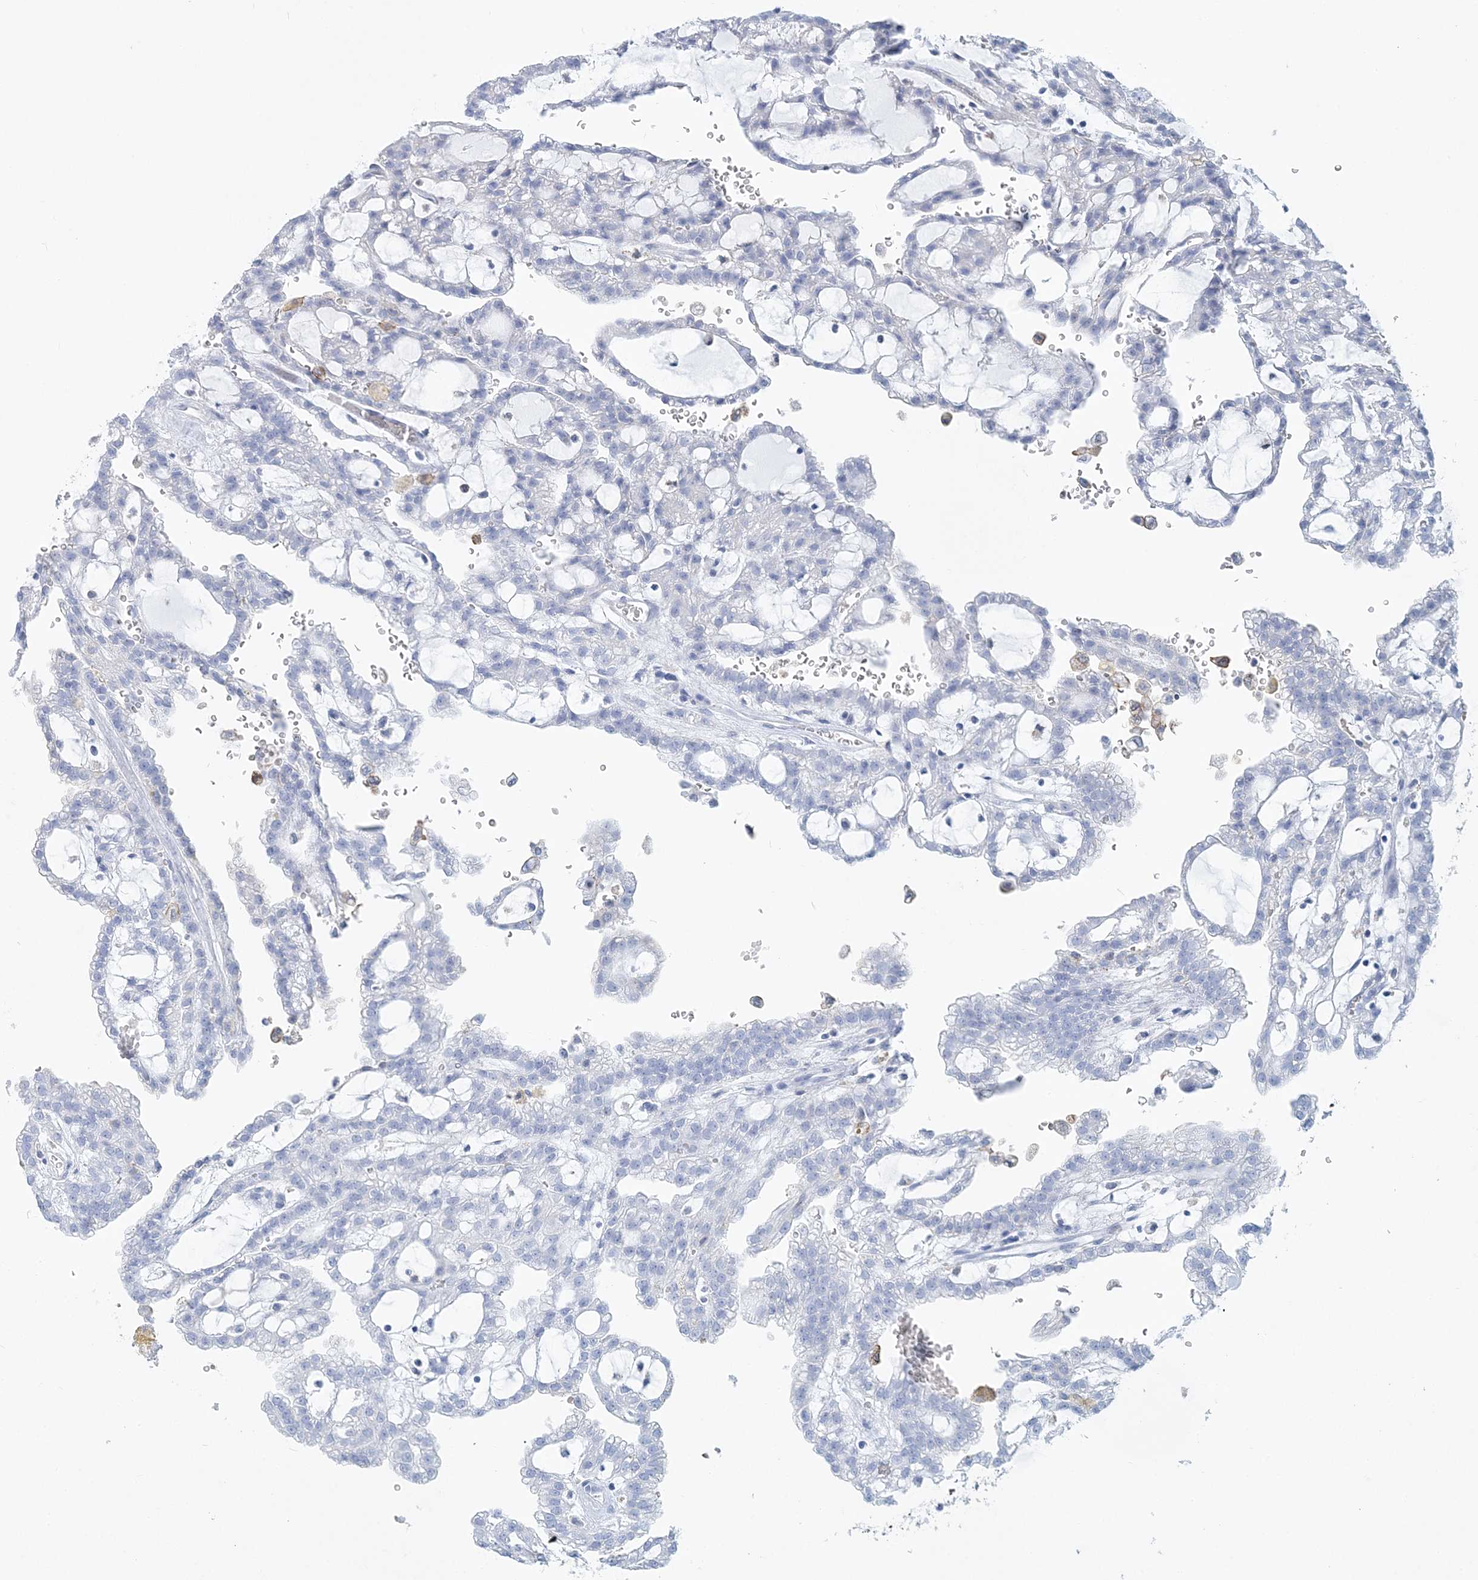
{"staining": {"intensity": "negative", "quantity": "none", "location": "none"}, "tissue": "renal cancer", "cell_type": "Tumor cells", "image_type": "cancer", "snomed": [{"axis": "morphology", "description": "Adenocarcinoma, NOS"}, {"axis": "topography", "description": "Kidney"}], "caption": "This is a photomicrograph of IHC staining of renal cancer (adenocarcinoma), which shows no staining in tumor cells.", "gene": "NKX6-1", "patient": {"sex": "male", "age": 63}}